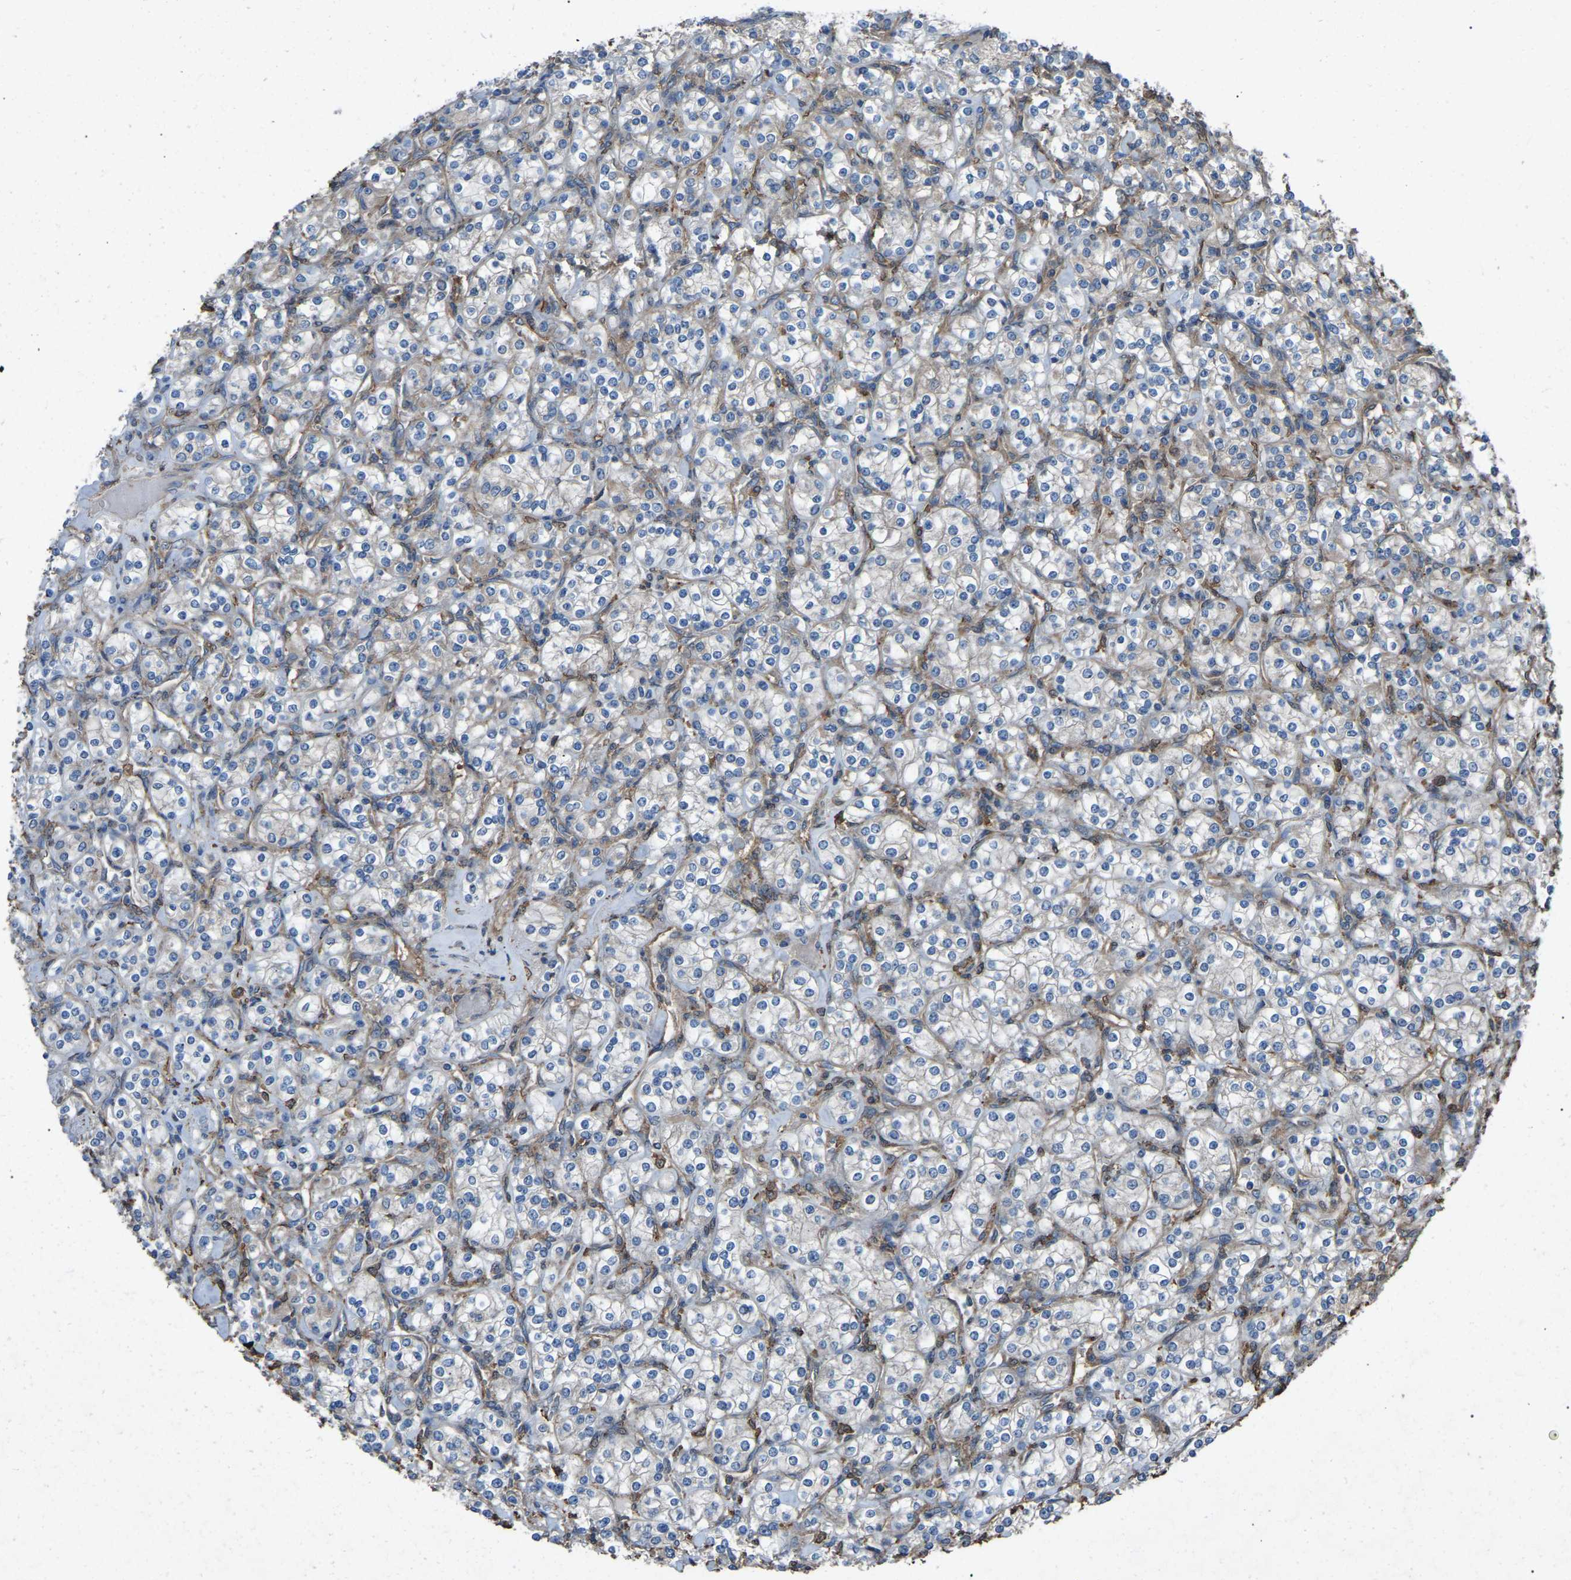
{"staining": {"intensity": "negative", "quantity": "none", "location": "none"}, "tissue": "renal cancer", "cell_type": "Tumor cells", "image_type": "cancer", "snomed": [{"axis": "morphology", "description": "Adenocarcinoma, NOS"}, {"axis": "topography", "description": "Kidney"}], "caption": "Tumor cells are negative for brown protein staining in adenocarcinoma (renal). (DAB (3,3'-diaminobenzidine) IHC, high magnification).", "gene": "AIMP1", "patient": {"sex": "male", "age": 77}}